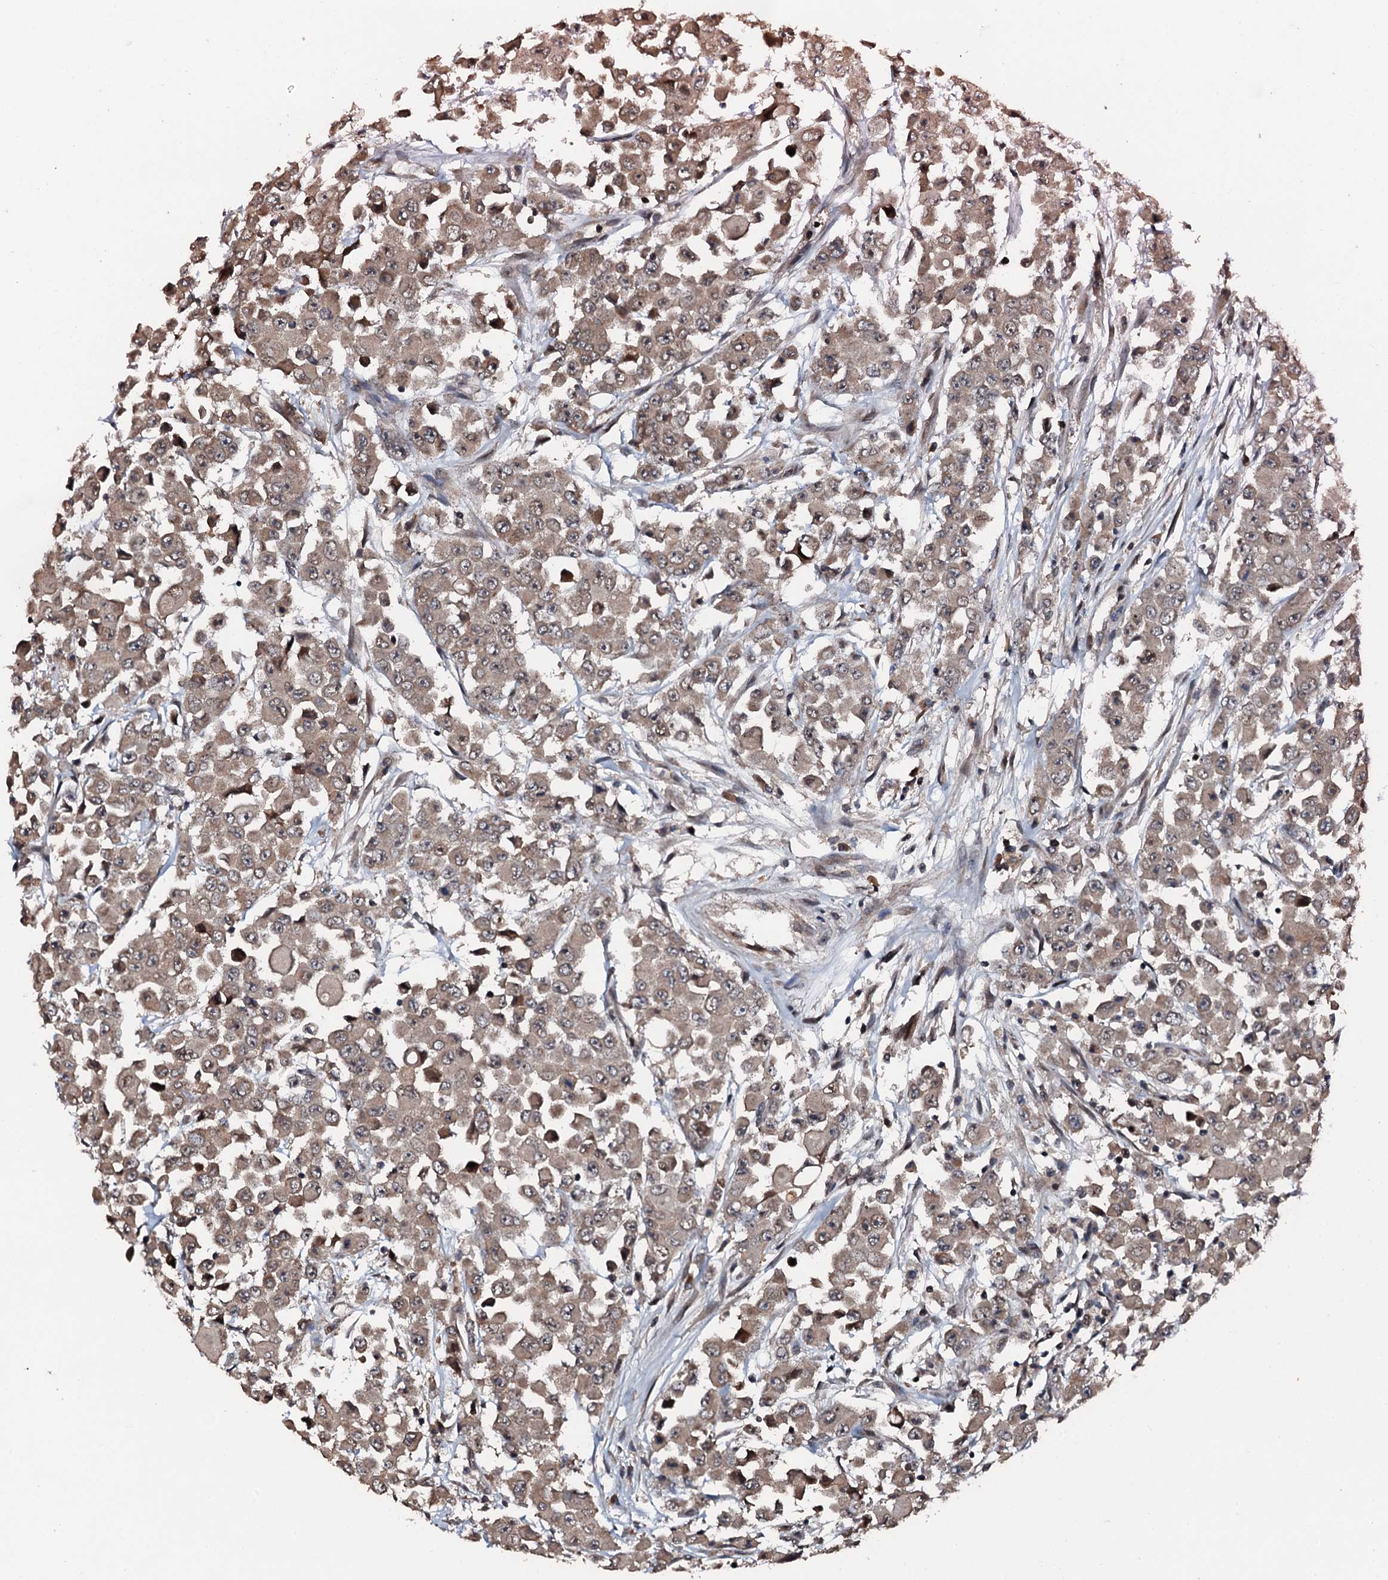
{"staining": {"intensity": "moderate", "quantity": ">75%", "location": "cytoplasmic/membranous"}, "tissue": "colorectal cancer", "cell_type": "Tumor cells", "image_type": "cancer", "snomed": [{"axis": "morphology", "description": "Adenocarcinoma, NOS"}, {"axis": "topography", "description": "Colon"}], "caption": "Brown immunohistochemical staining in adenocarcinoma (colorectal) reveals moderate cytoplasmic/membranous positivity in about >75% of tumor cells.", "gene": "FLYWCH1", "patient": {"sex": "male", "age": 51}}